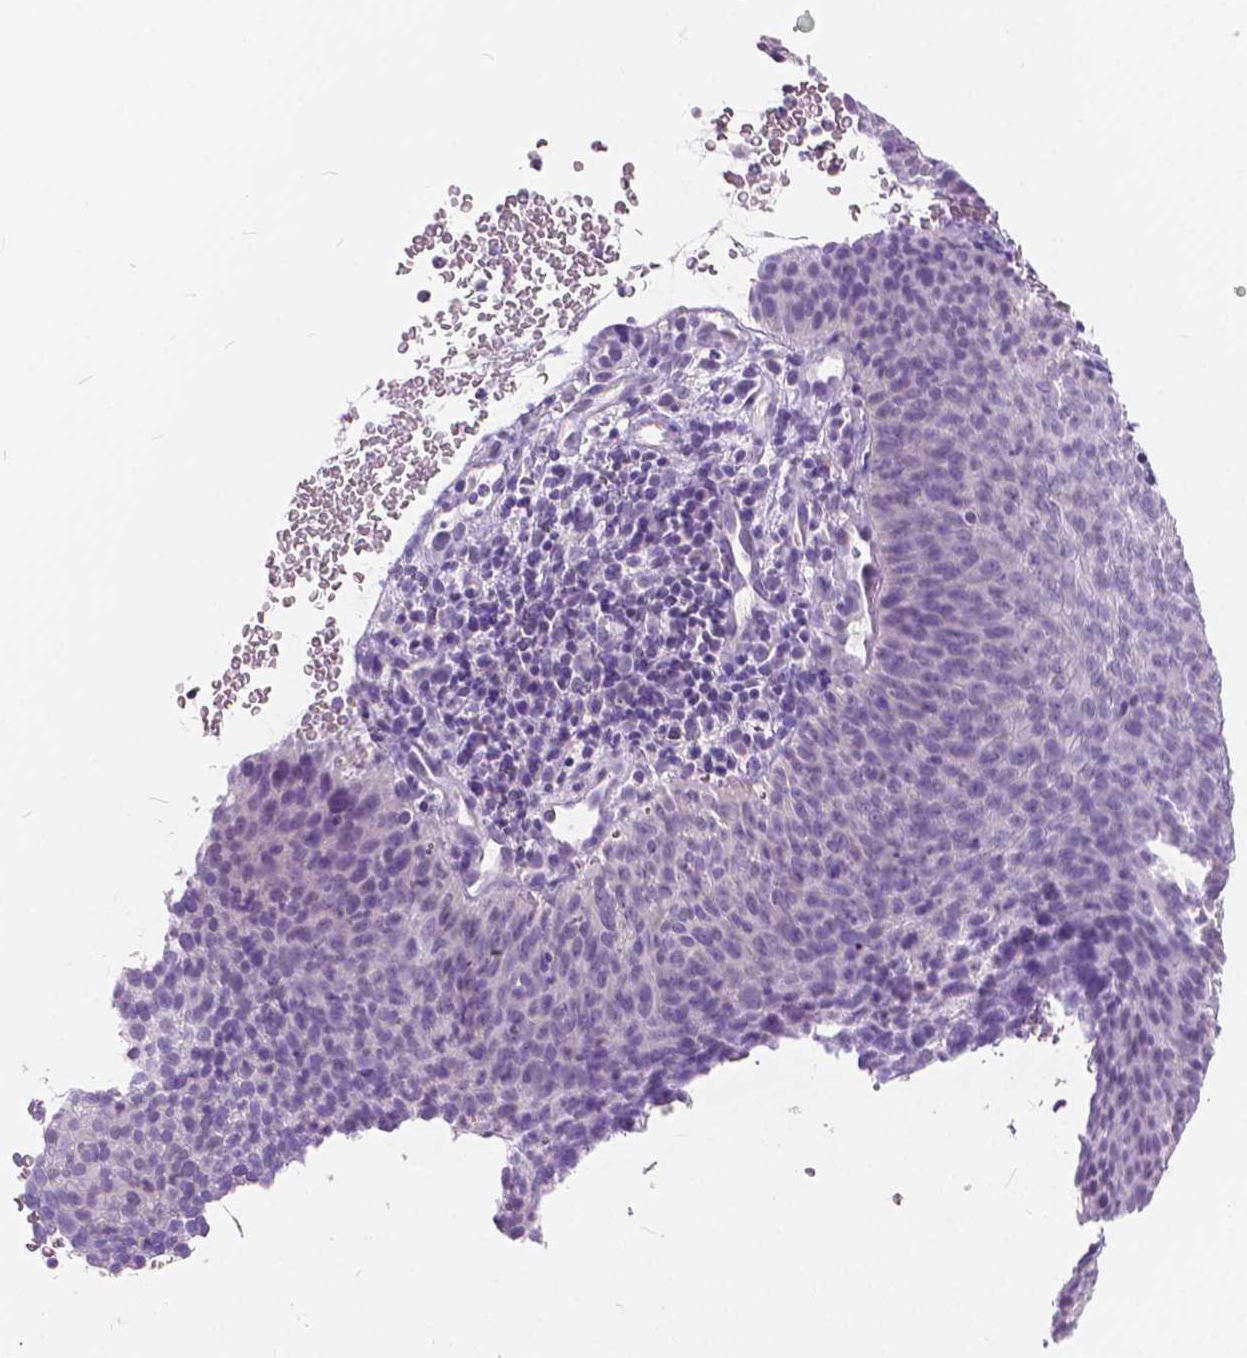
{"staining": {"intensity": "negative", "quantity": "none", "location": "none"}, "tissue": "cervical cancer", "cell_type": "Tumor cells", "image_type": "cancer", "snomed": [{"axis": "morphology", "description": "Squamous cell carcinoma, NOS"}, {"axis": "topography", "description": "Cervix"}], "caption": "Immunohistochemistry (IHC) micrograph of cervical cancer stained for a protein (brown), which exhibits no positivity in tumor cells. (DAB IHC, high magnification).", "gene": "TKFC", "patient": {"sex": "female", "age": 35}}